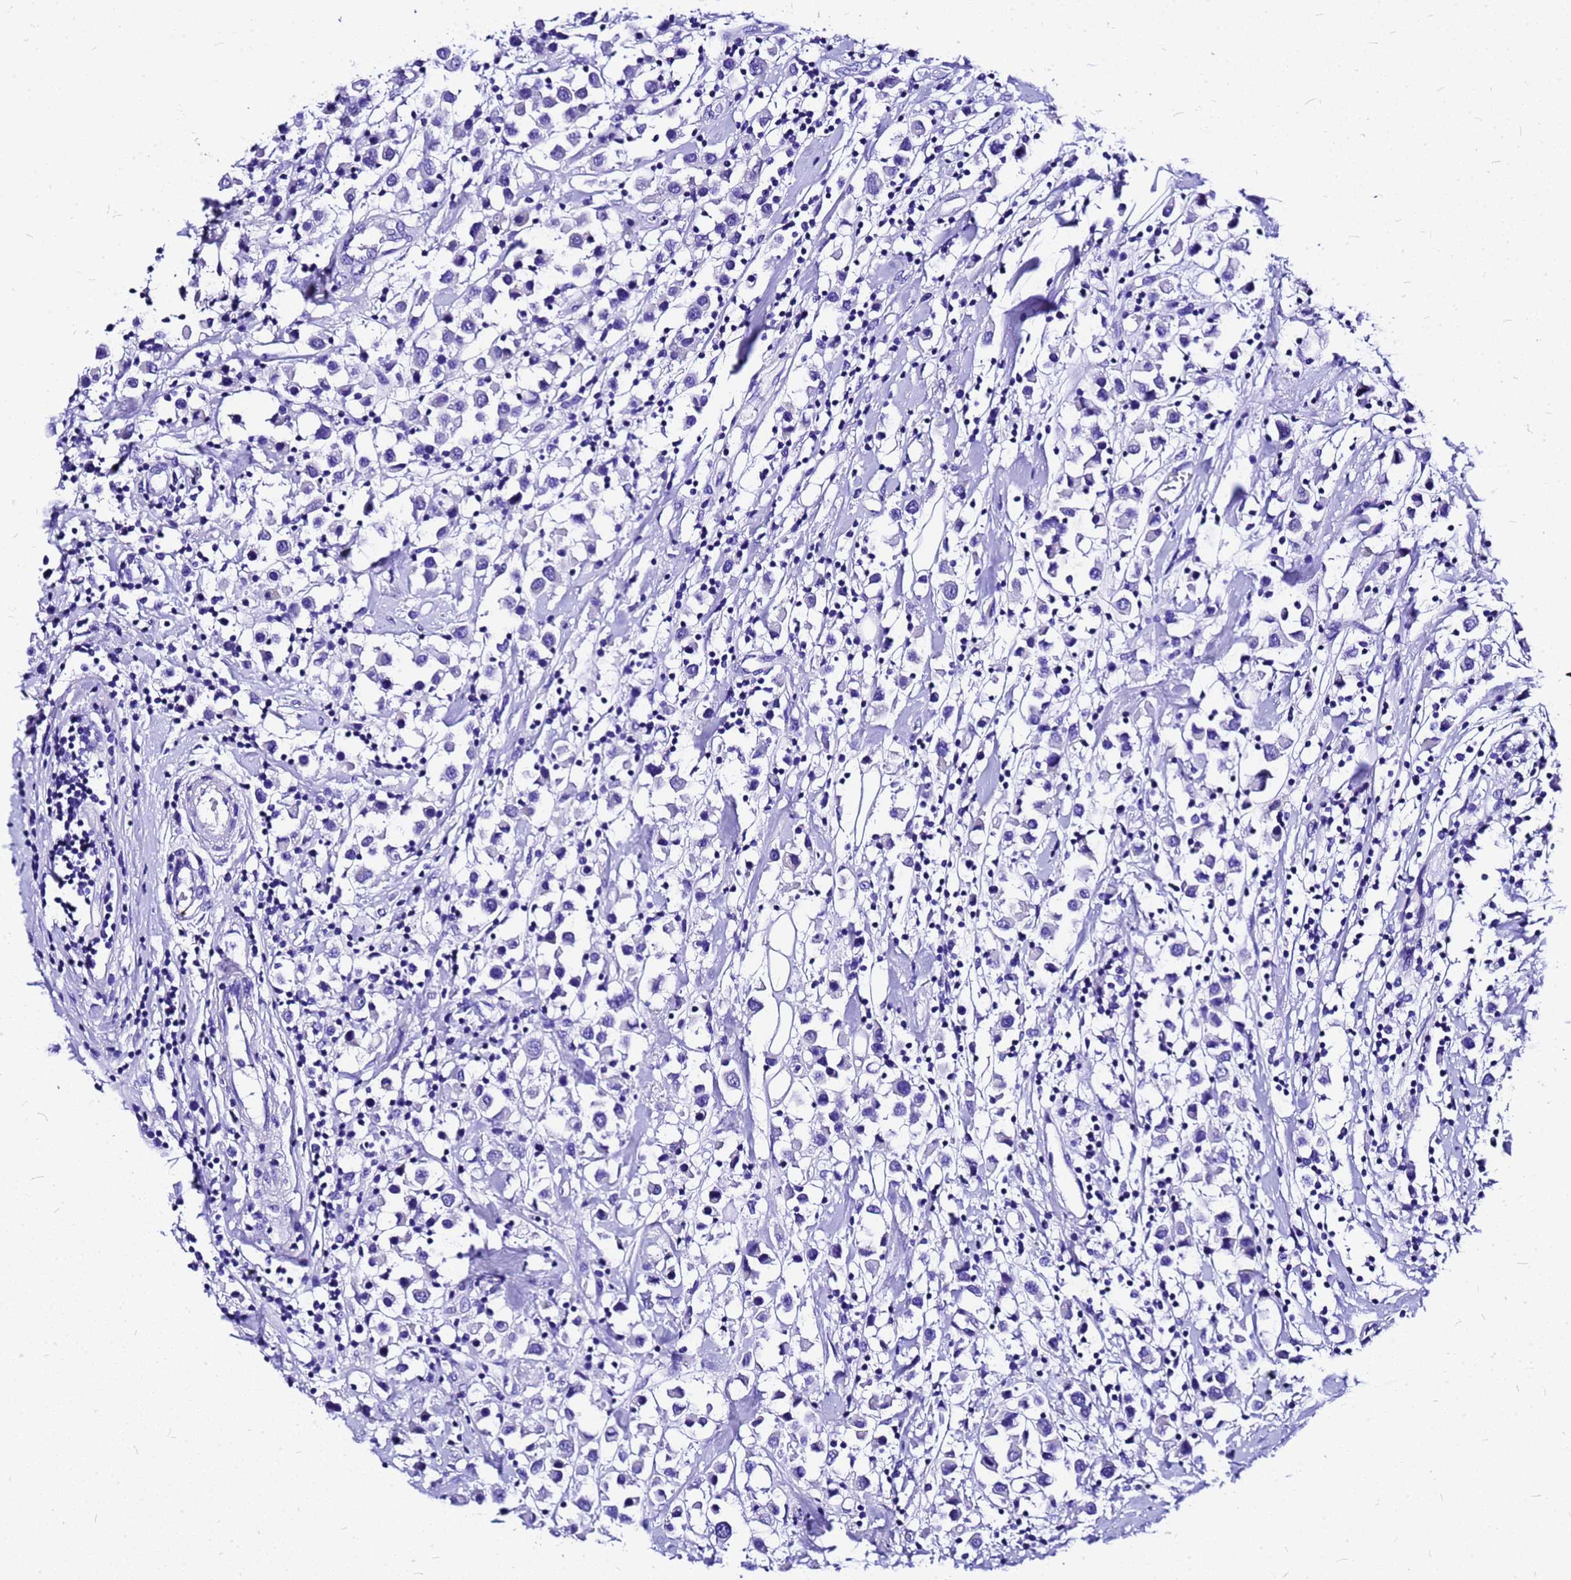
{"staining": {"intensity": "negative", "quantity": "none", "location": "none"}, "tissue": "breast cancer", "cell_type": "Tumor cells", "image_type": "cancer", "snomed": [{"axis": "morphology", "description": "Duct carcinoma"}, {"axis": "topography", "description": "Breast"}], "caption": "A histopathology image of human breast invasive ductal carcinoma is negative for staining in tumor cells.", "gene": "HERC4", "patient": {"sex": "female", "age": 61}}